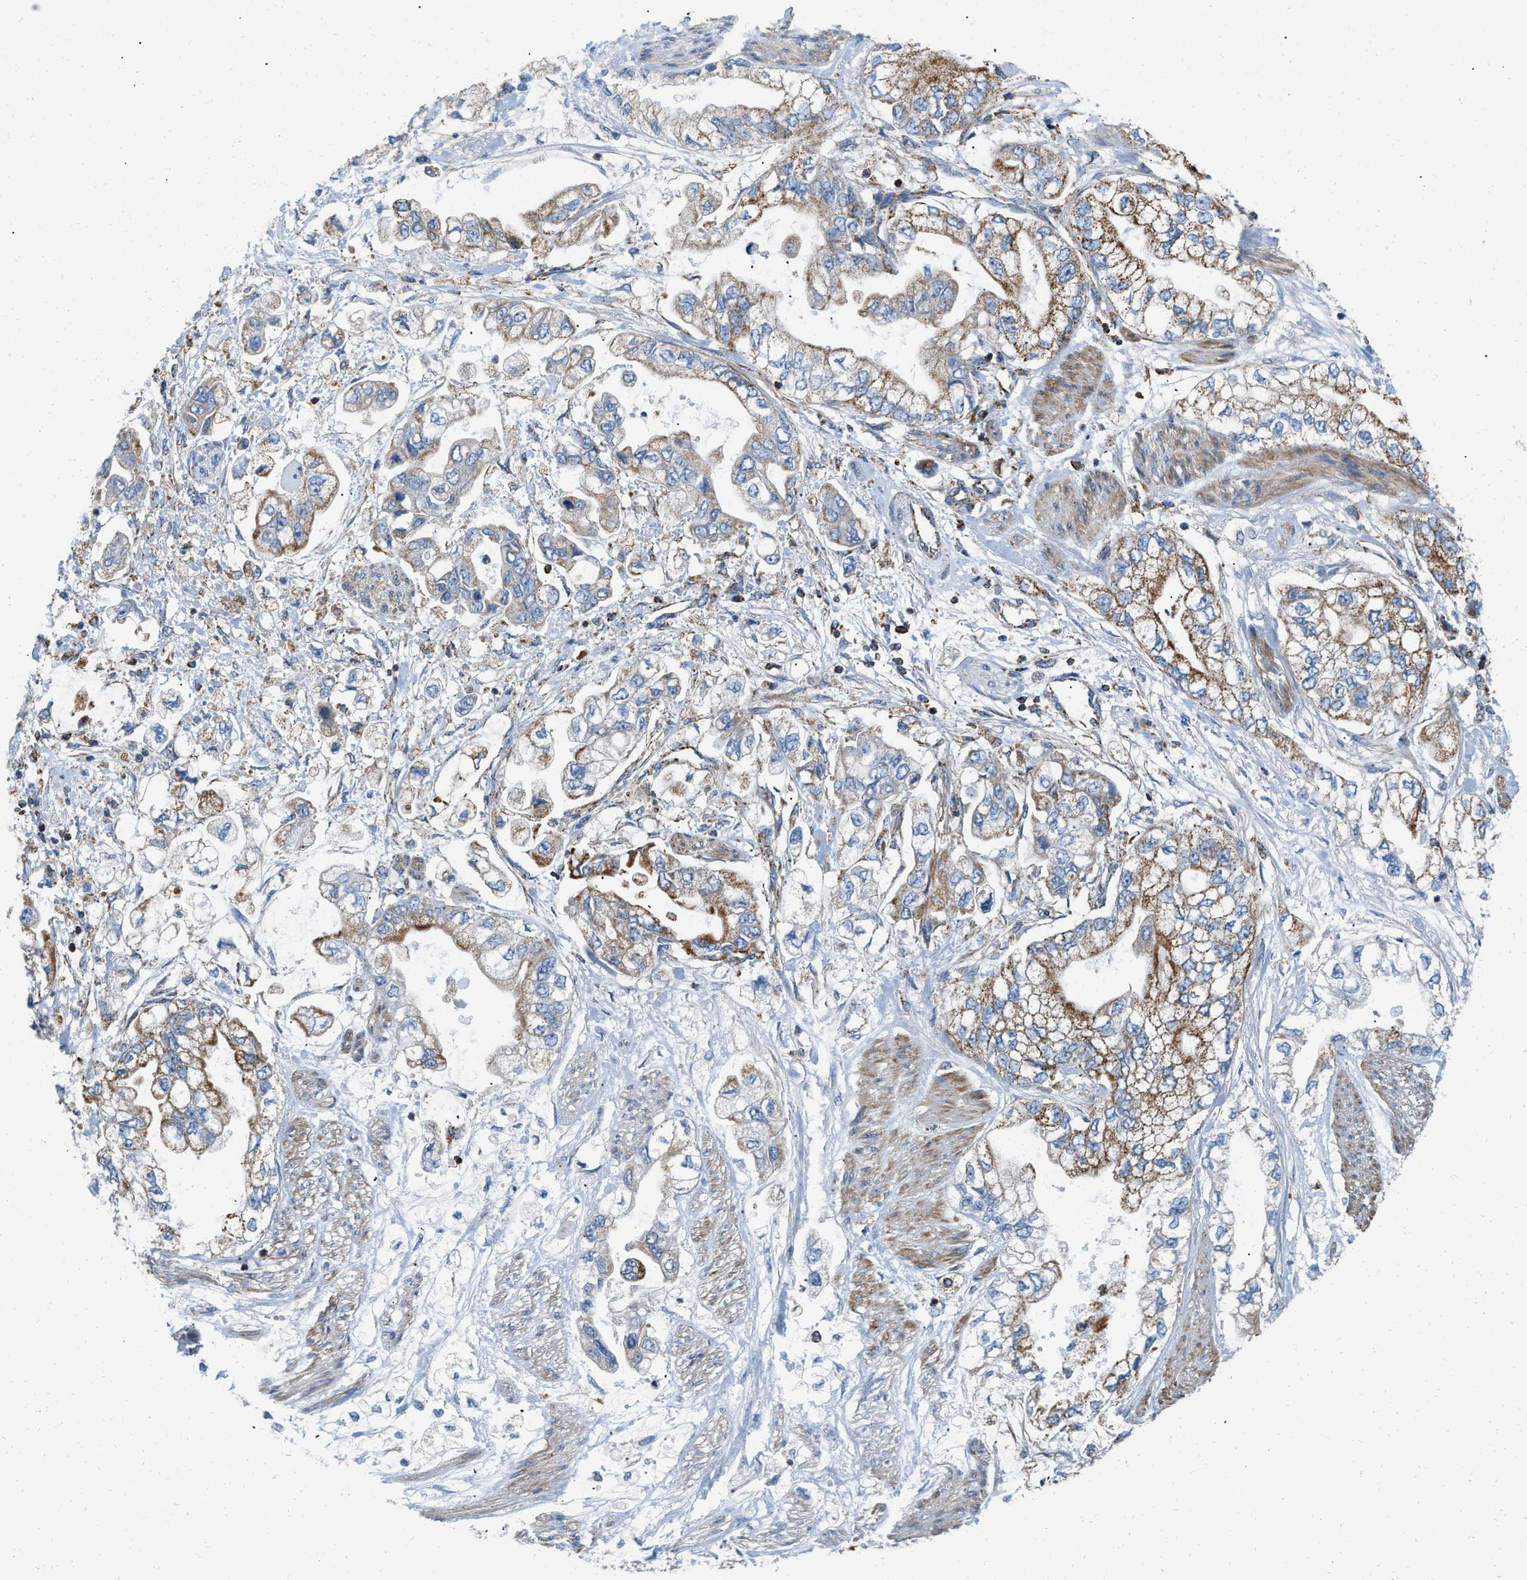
{"staining": {"intensity": "moderate", "quantity": ">75%", "location": "cytoplasmic/membranous"}, "tissue": "stomach cancer", "cell_type": "Tumor cells", "image_type": "cancer", "snomed": [{"axis": "morphology", "description": "Normal tissue, NOS"}, {"axis": "morphology", "description": "Adenocarcinoma, NOS"}, {"axis": "topography", "description": "Stomach"}], "caption": "Adenocarcinoma (stomach) tissue demonstrates moderate cytoplasmic/membranous positivity in about >75% of tumor cells Using DAB (3,3'-diaminobenzidine) (brown) and hematoxylin (blue) stains, captured at high magnification using brightfield microscopy.", "gene": "GRB10", "patient": {"sex": "male", "age": 62}}